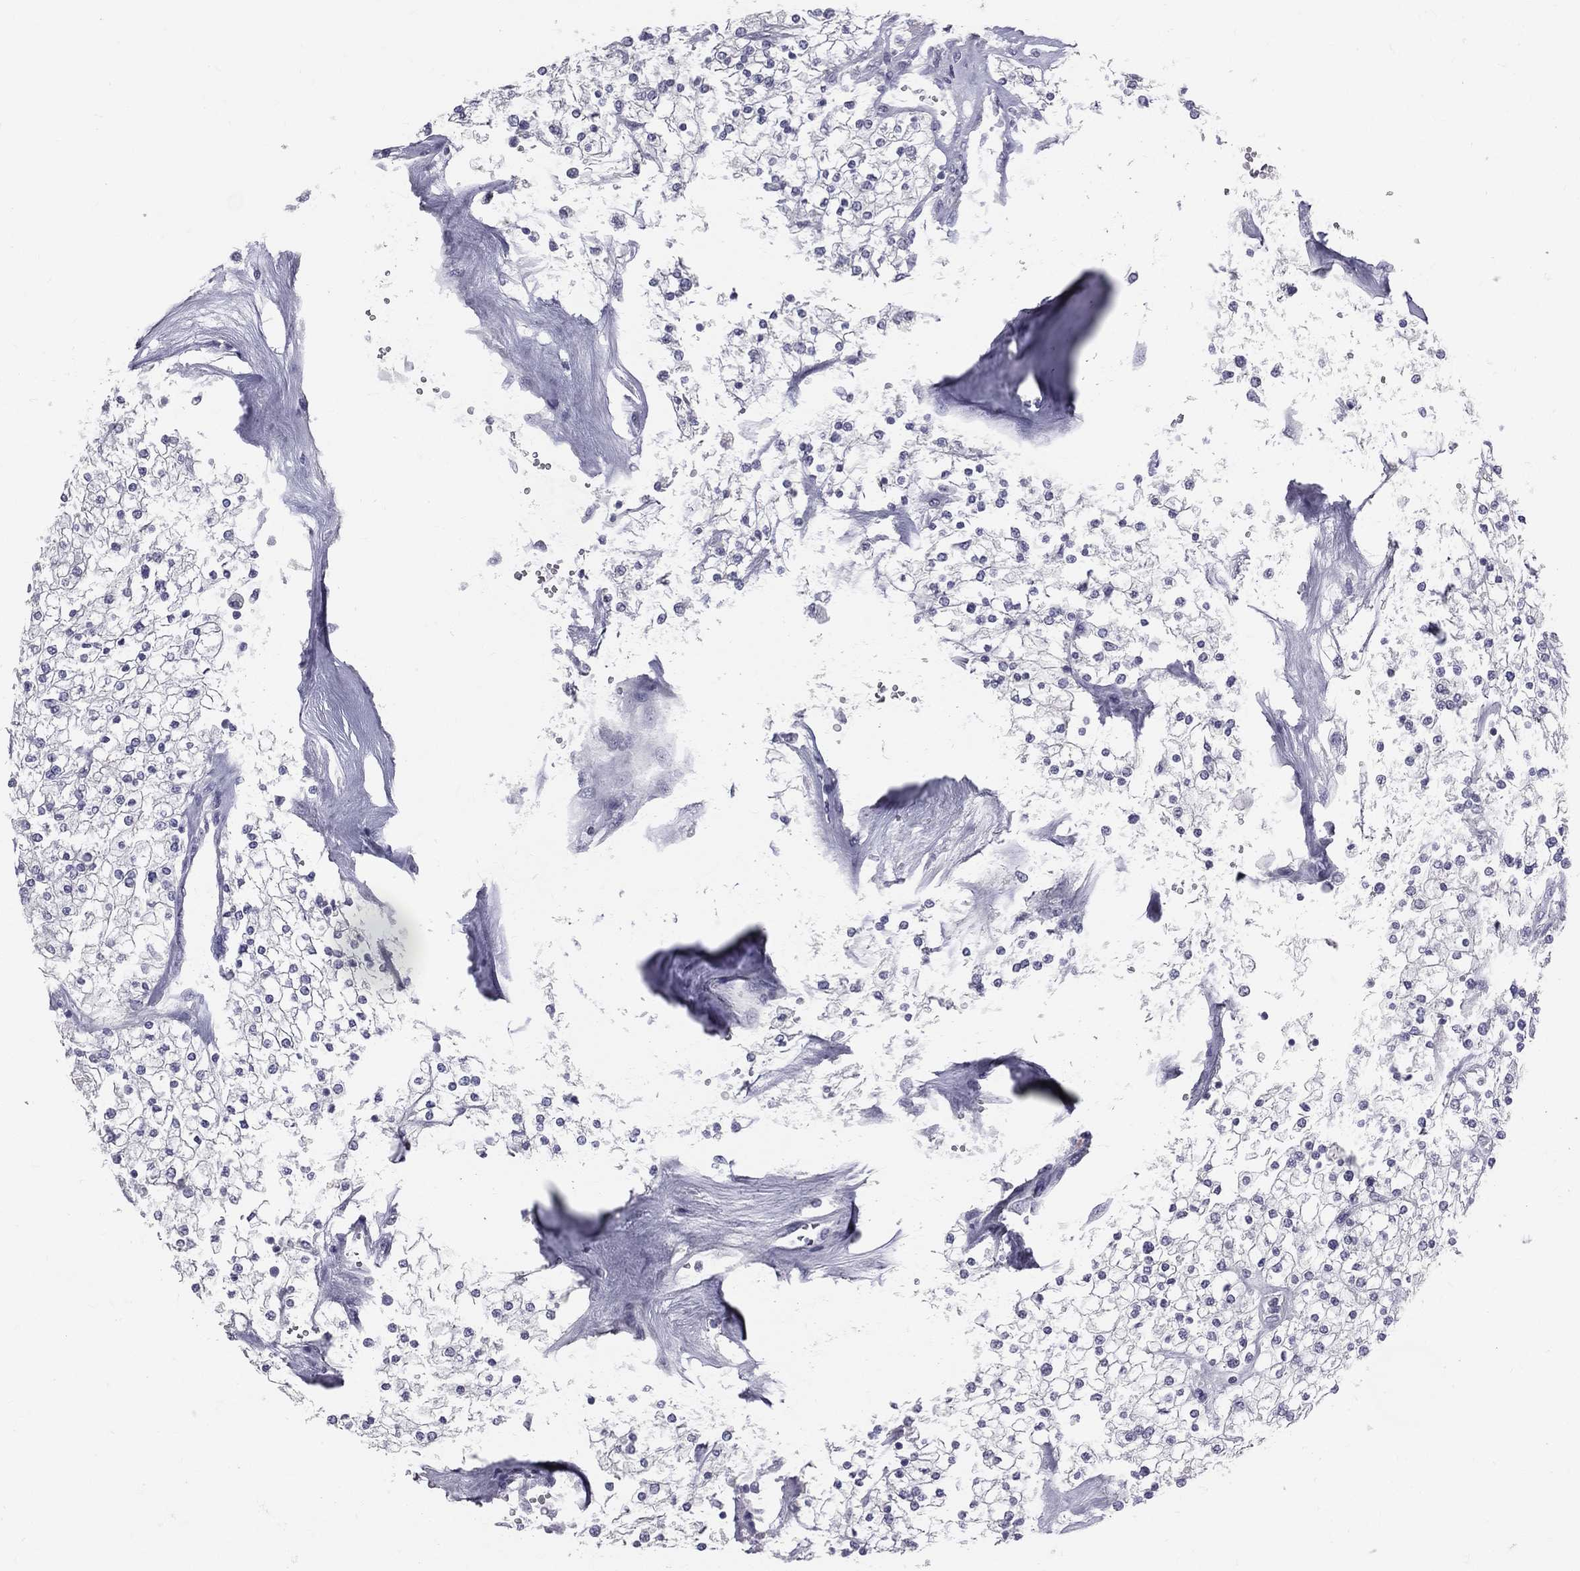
{"staining": {"intensity": "negative", "quantity": "none", "location": "none"}, "tissue": "renal cancer", "cell_type": "Tumor cells", "image_type": "cancer", "snomed": [{"axis": "morphology", "description": "Adenocarcinoma, NOS"}, {"axis": "topography", "description": "Kidney"}], "caption": "This is a histopathology image of immunohistochemistry (IHC) staining of renal cancer (adenocarcinoma), which shows no positivity in tumor cells.", "gene": "TFPI2", "patient": {"sex": "male", "age": 80}}